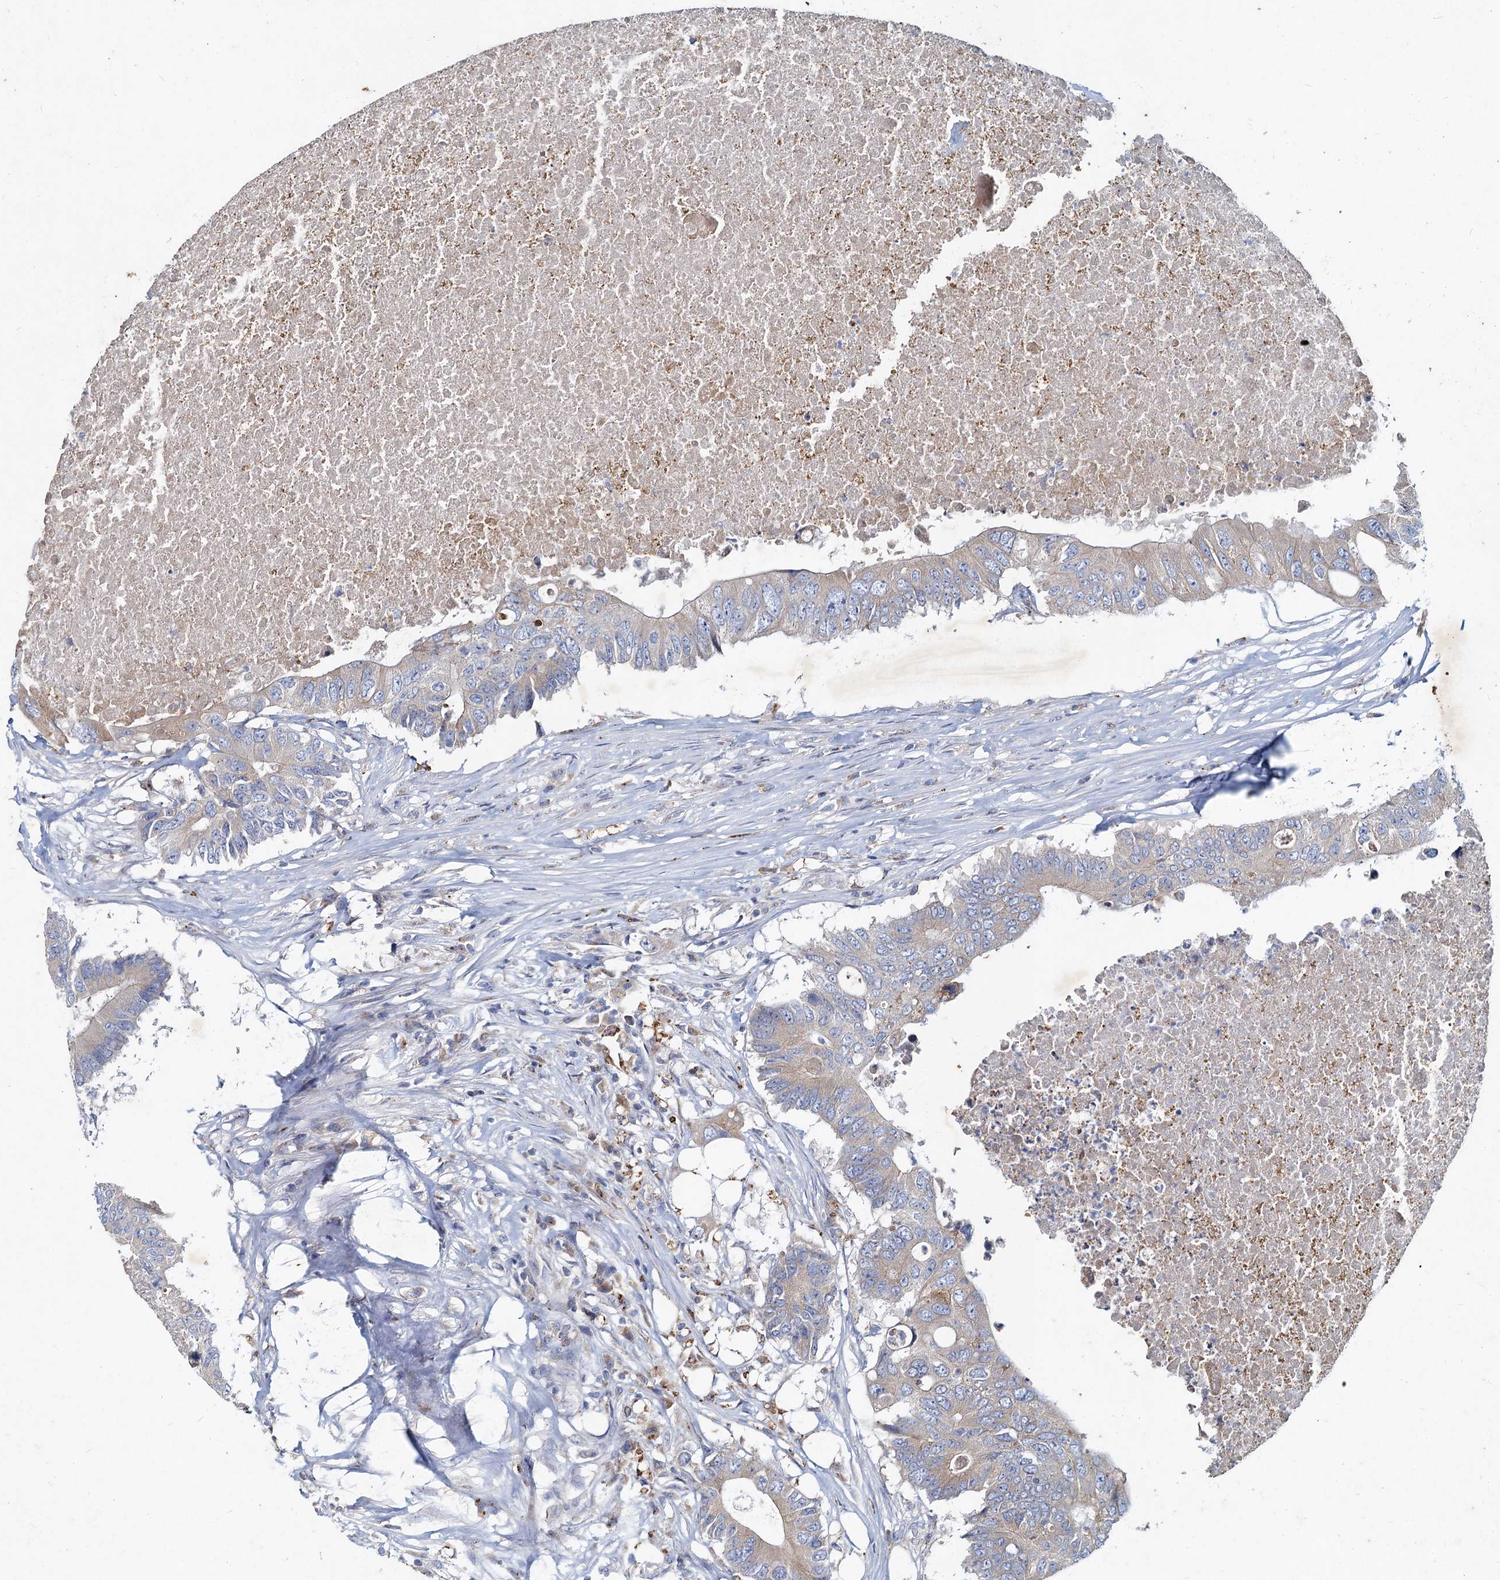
{"staining": {"intensity": "weak", "quantity": "<25%", "location": "cytoplasmic/membranous"}, "tissue": "colorectal cancer", "cell_type": "Tumor cells", "image_type": "cancer", "snomed": [{"axis": "morphology", "description": "Adenocarcinoma, NOS"}, {"axis": "topography", "description": "Colon"}], "caption": "Human adenocarcinoma (colorectal) stained for a protein using IHC shows no staining in tumor cells.", "gene": "TMX2", "patient": {"sex": "male", "age": 71}}